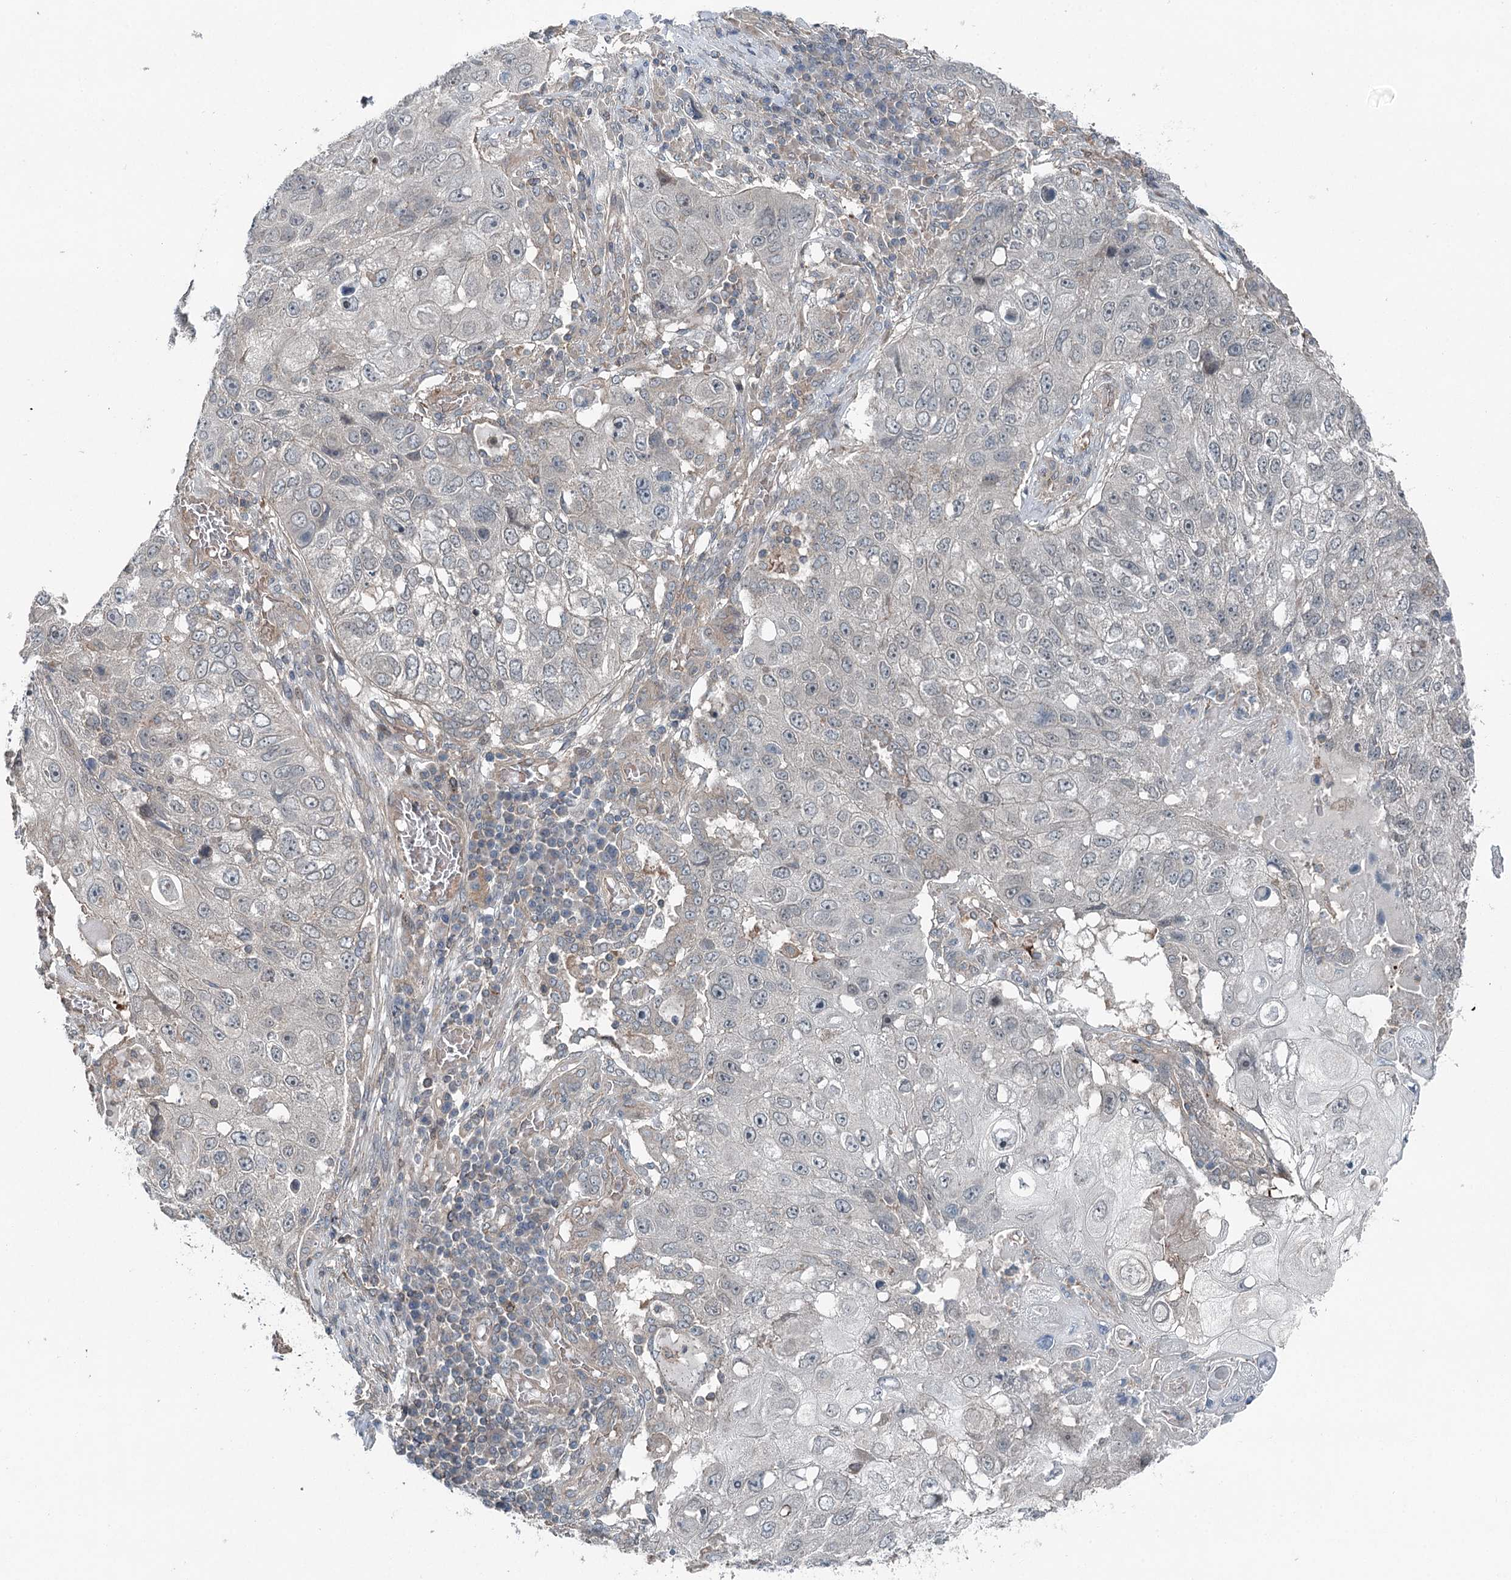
{"staining": {"intensity": "negative", "quantity": "none", "location": "none"}, "tissue": "lung cancer", "cell_type": "Tumor cells", "image_type": "cancer", "snomed": [{"axis": "morphology", "description": "Squamous cell carcinoma, NOS"}, {"axis": "topography", "description": "Lung"}], "caption": "This is an IHC histopathology image of human lung squamous cell carcinoma. There is no positivity in tumor cells.", "gene": "SKIC3", "patient": {"sex": "male", "age": 61}}